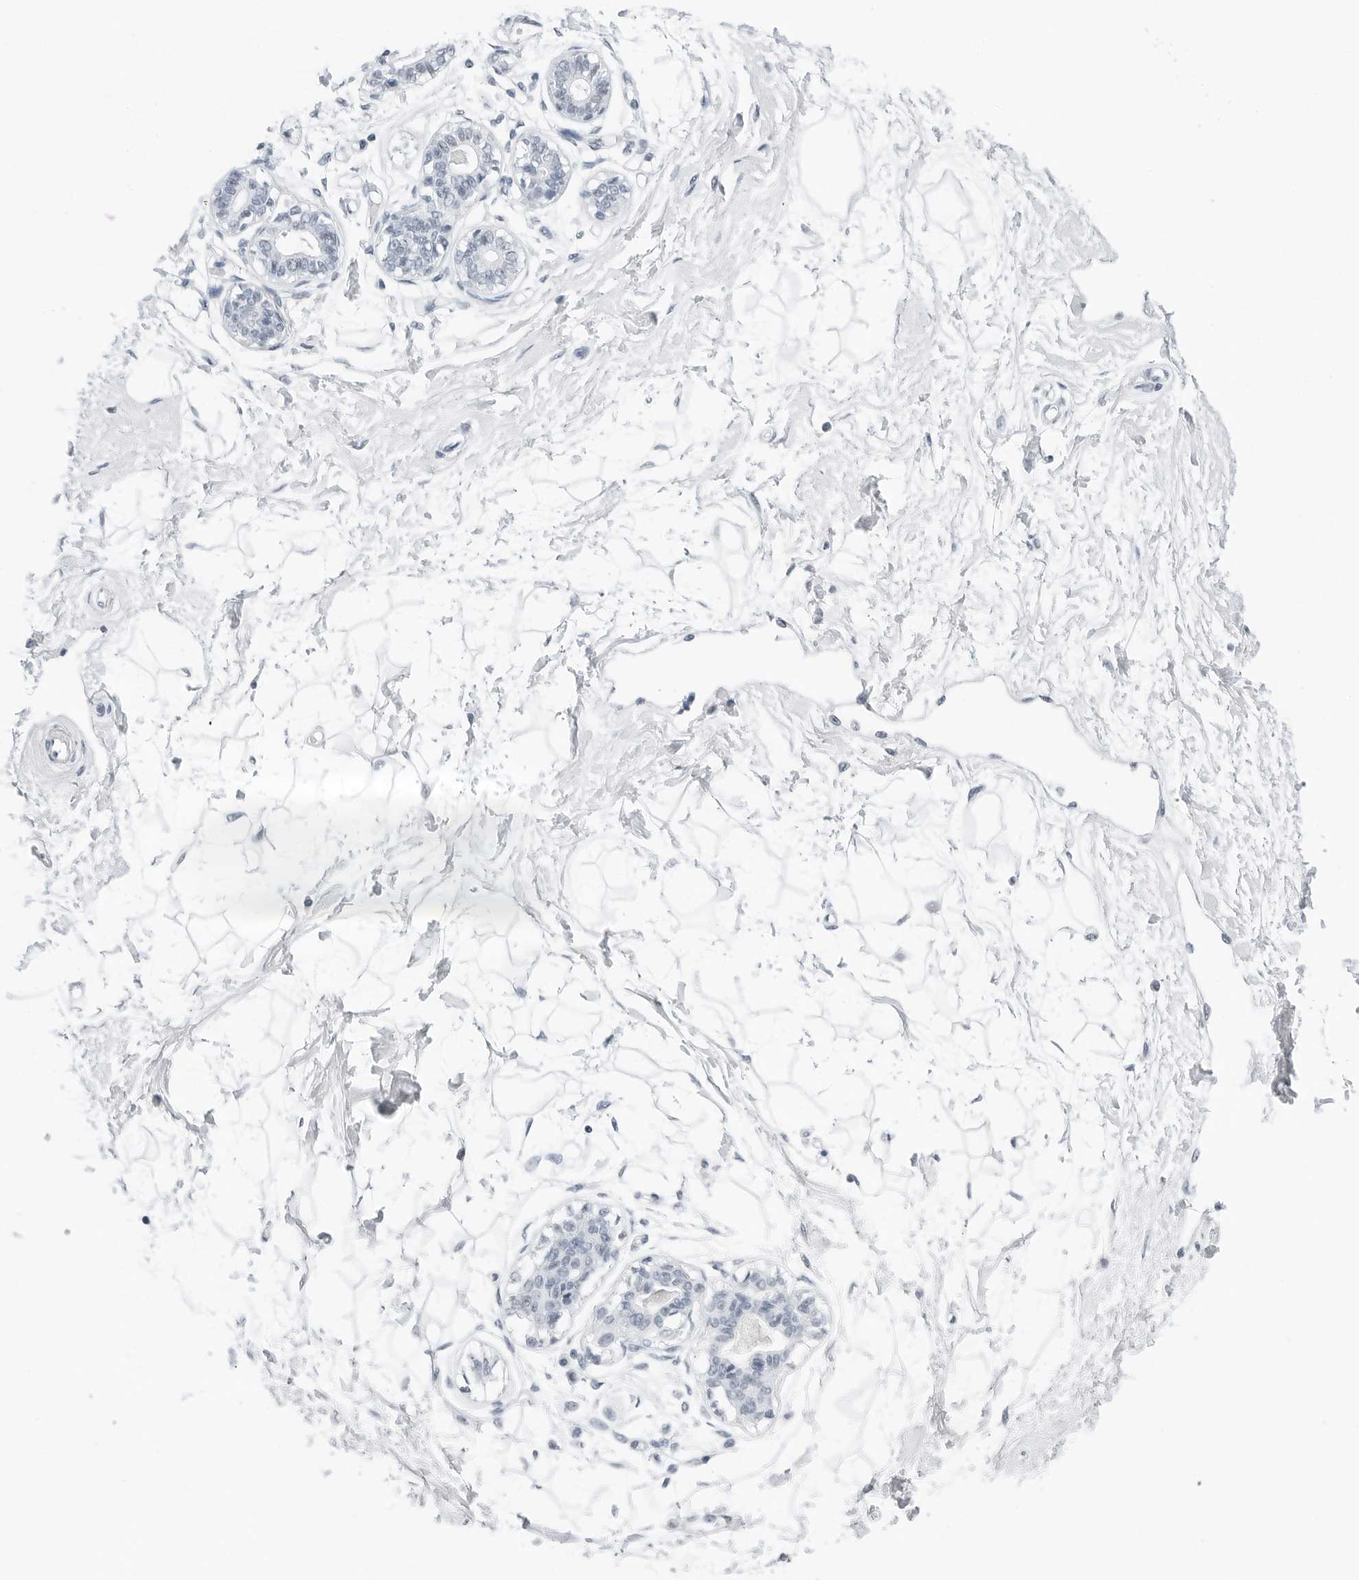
{"staining": {"intensity": "negative", "quantity": "none", "location": "none"}, "tissue": "breast", "cell_type": "Adipocytes", "image_type": "normal", "snomed": [{"axis": "morphology", "description": "Normal tissue, NOS"}, {"axis": "topography", "description": "Breast"}], "caption": "Breast stained for a protein using immunohistochemistry (IHC) reveals no positivity adipocytes.", "gene": "NTMT2", "patient": {"sex": "female", "age": 45}}